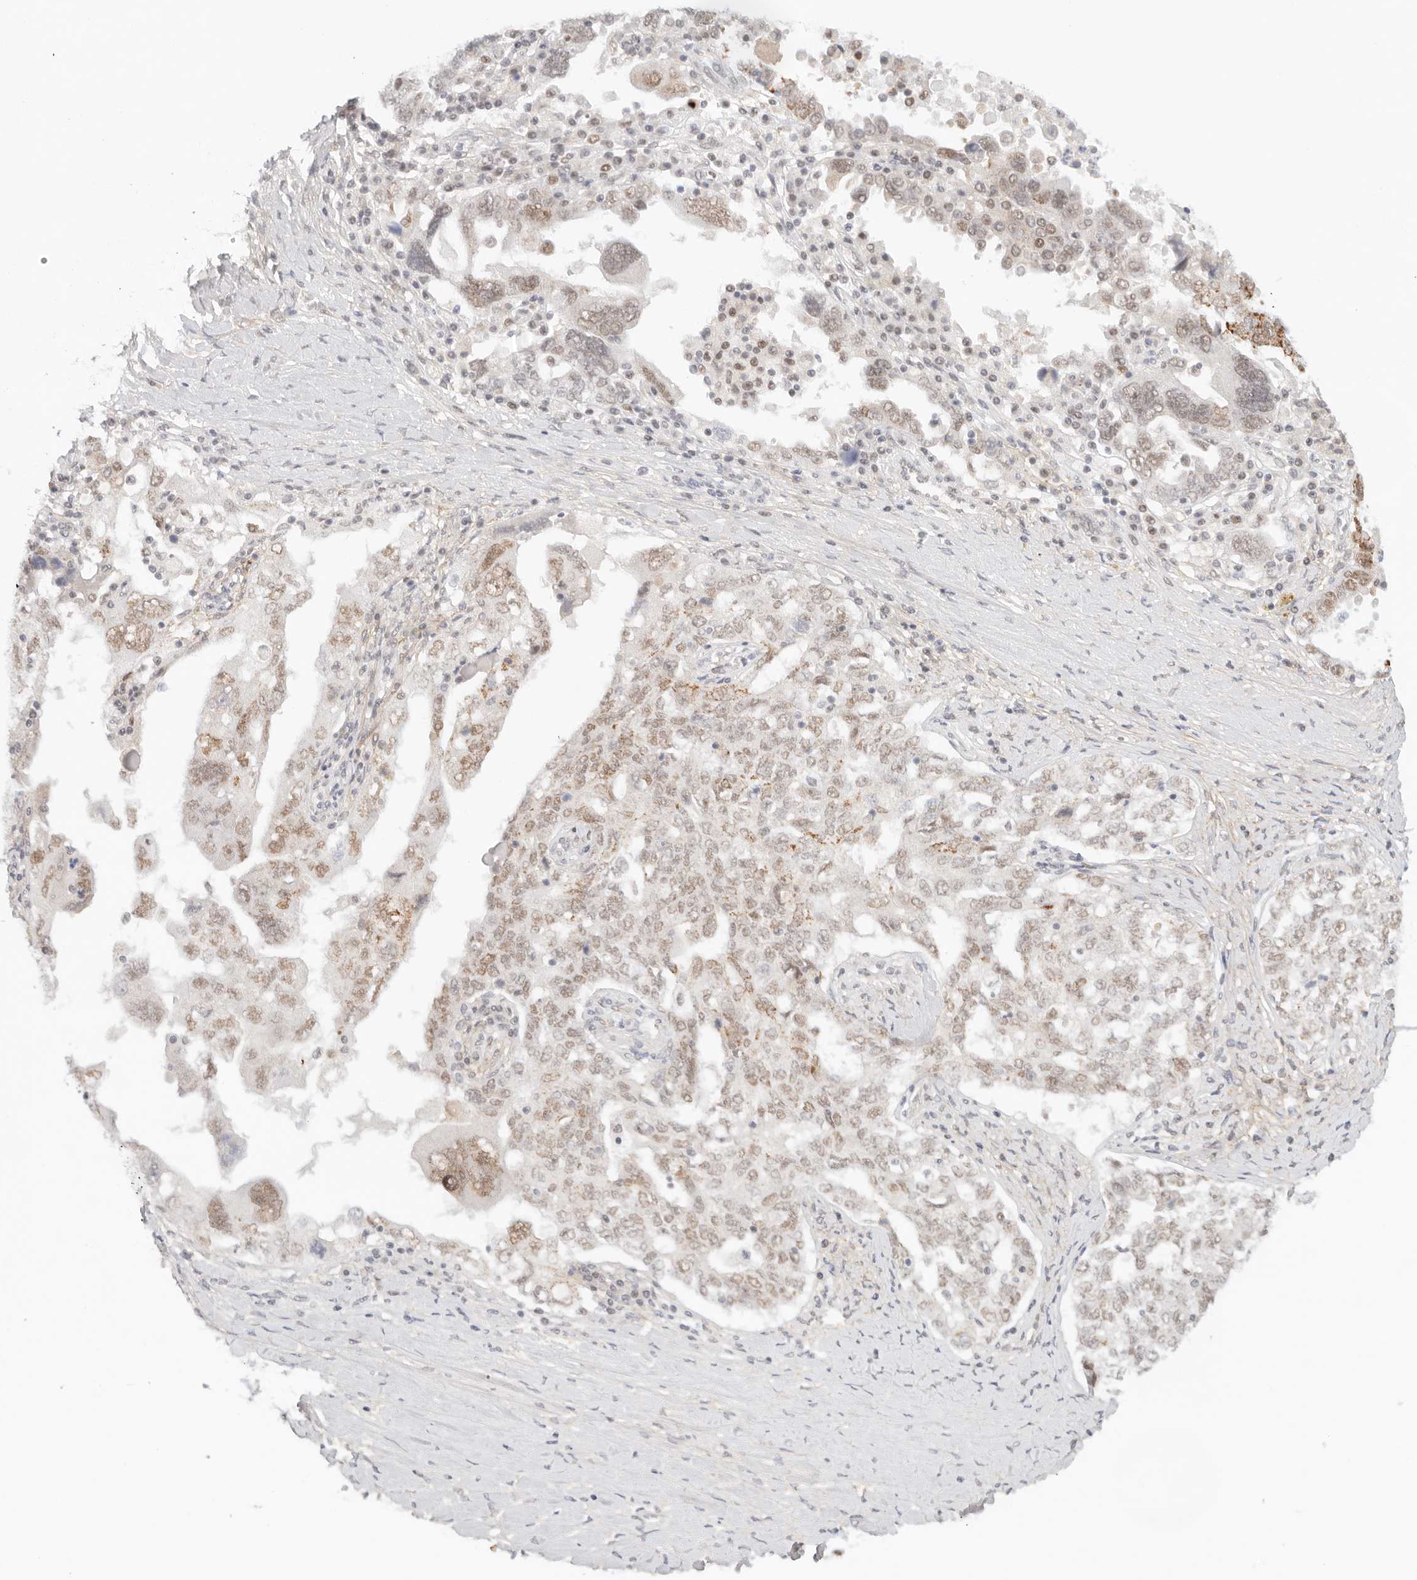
{"staining": {"intensity": "moderate", "quantity": "25%-75%", "location": "nuclear"}, "tissue": "ovarian cancer", "cell_type": "Tumor cells", "image_type": "cancer", "snomed": [{"axis": "morphology", "description": "Carcinoma, endometroid"}, {"axis": "topography", "description": "Ovary"}], "caption": "A micrograph of ovarian endometroid carcinoma stained for a protein exhibits moderate nuclear brown staining in tumor cells.", "gene": "GTF2E2", "patient": {"sex": "female", "age": 62}}